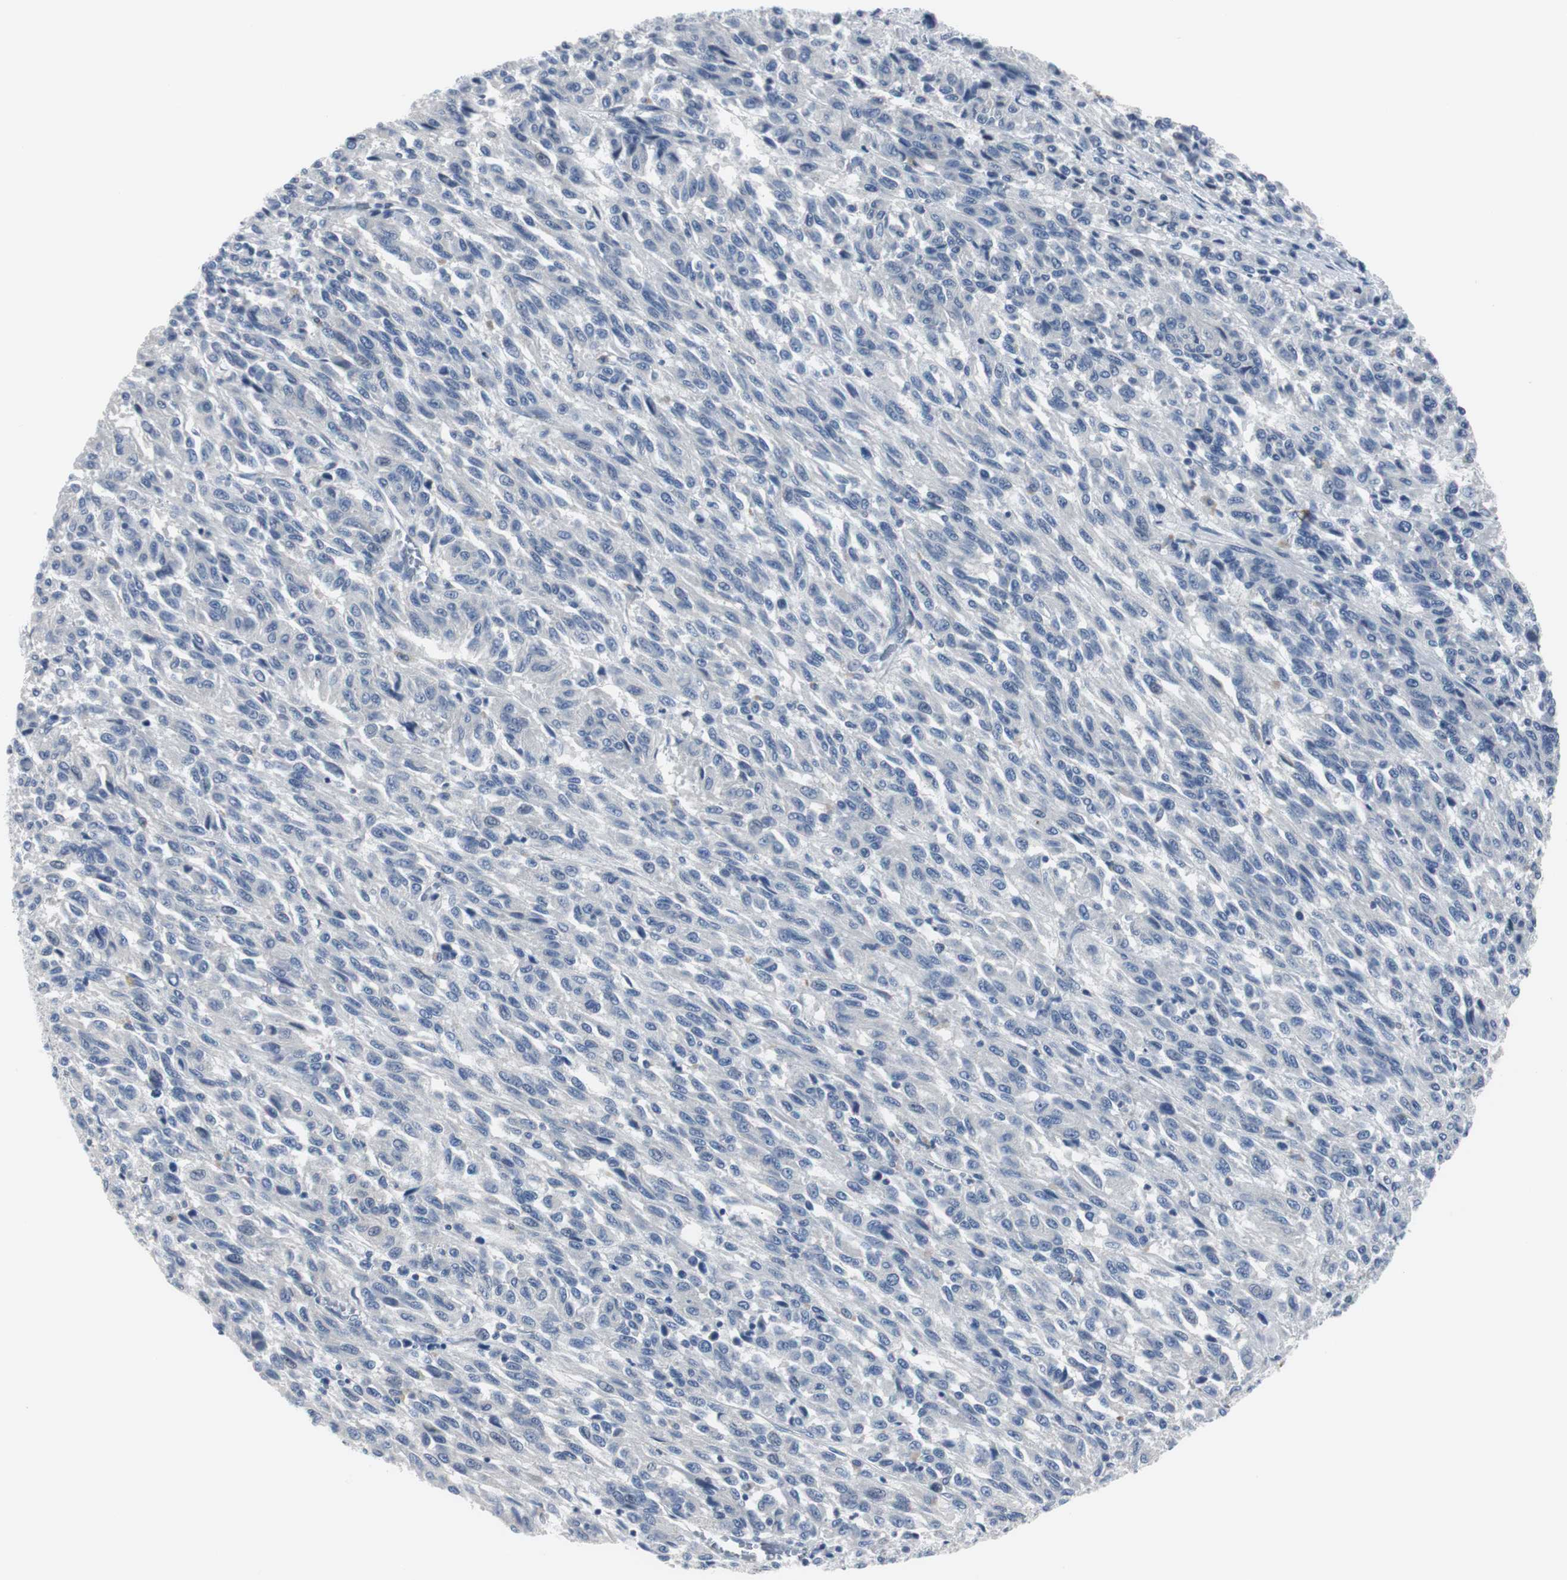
{"staining": {"intensity": "negative", "quantity": "none", "location": "none"}, "tissue": "melanoma", "cell_type": "Tumor cells", "image_type": "cancer", "snomed": [{"axis": "morphology", "description": "Malignant melanoma, Metastatic site"}, {"axis": "topography", "description": "Lung"}], "caption": "High magnification brightfield microscopy of malignant melanoma (metastatic site) stained with DAB (brown) and counterstained with hematoxylin (blue): tumor cells show no significant expression.", "gene": "RASA1", "patient": {"sex": "male", "age": 64}}